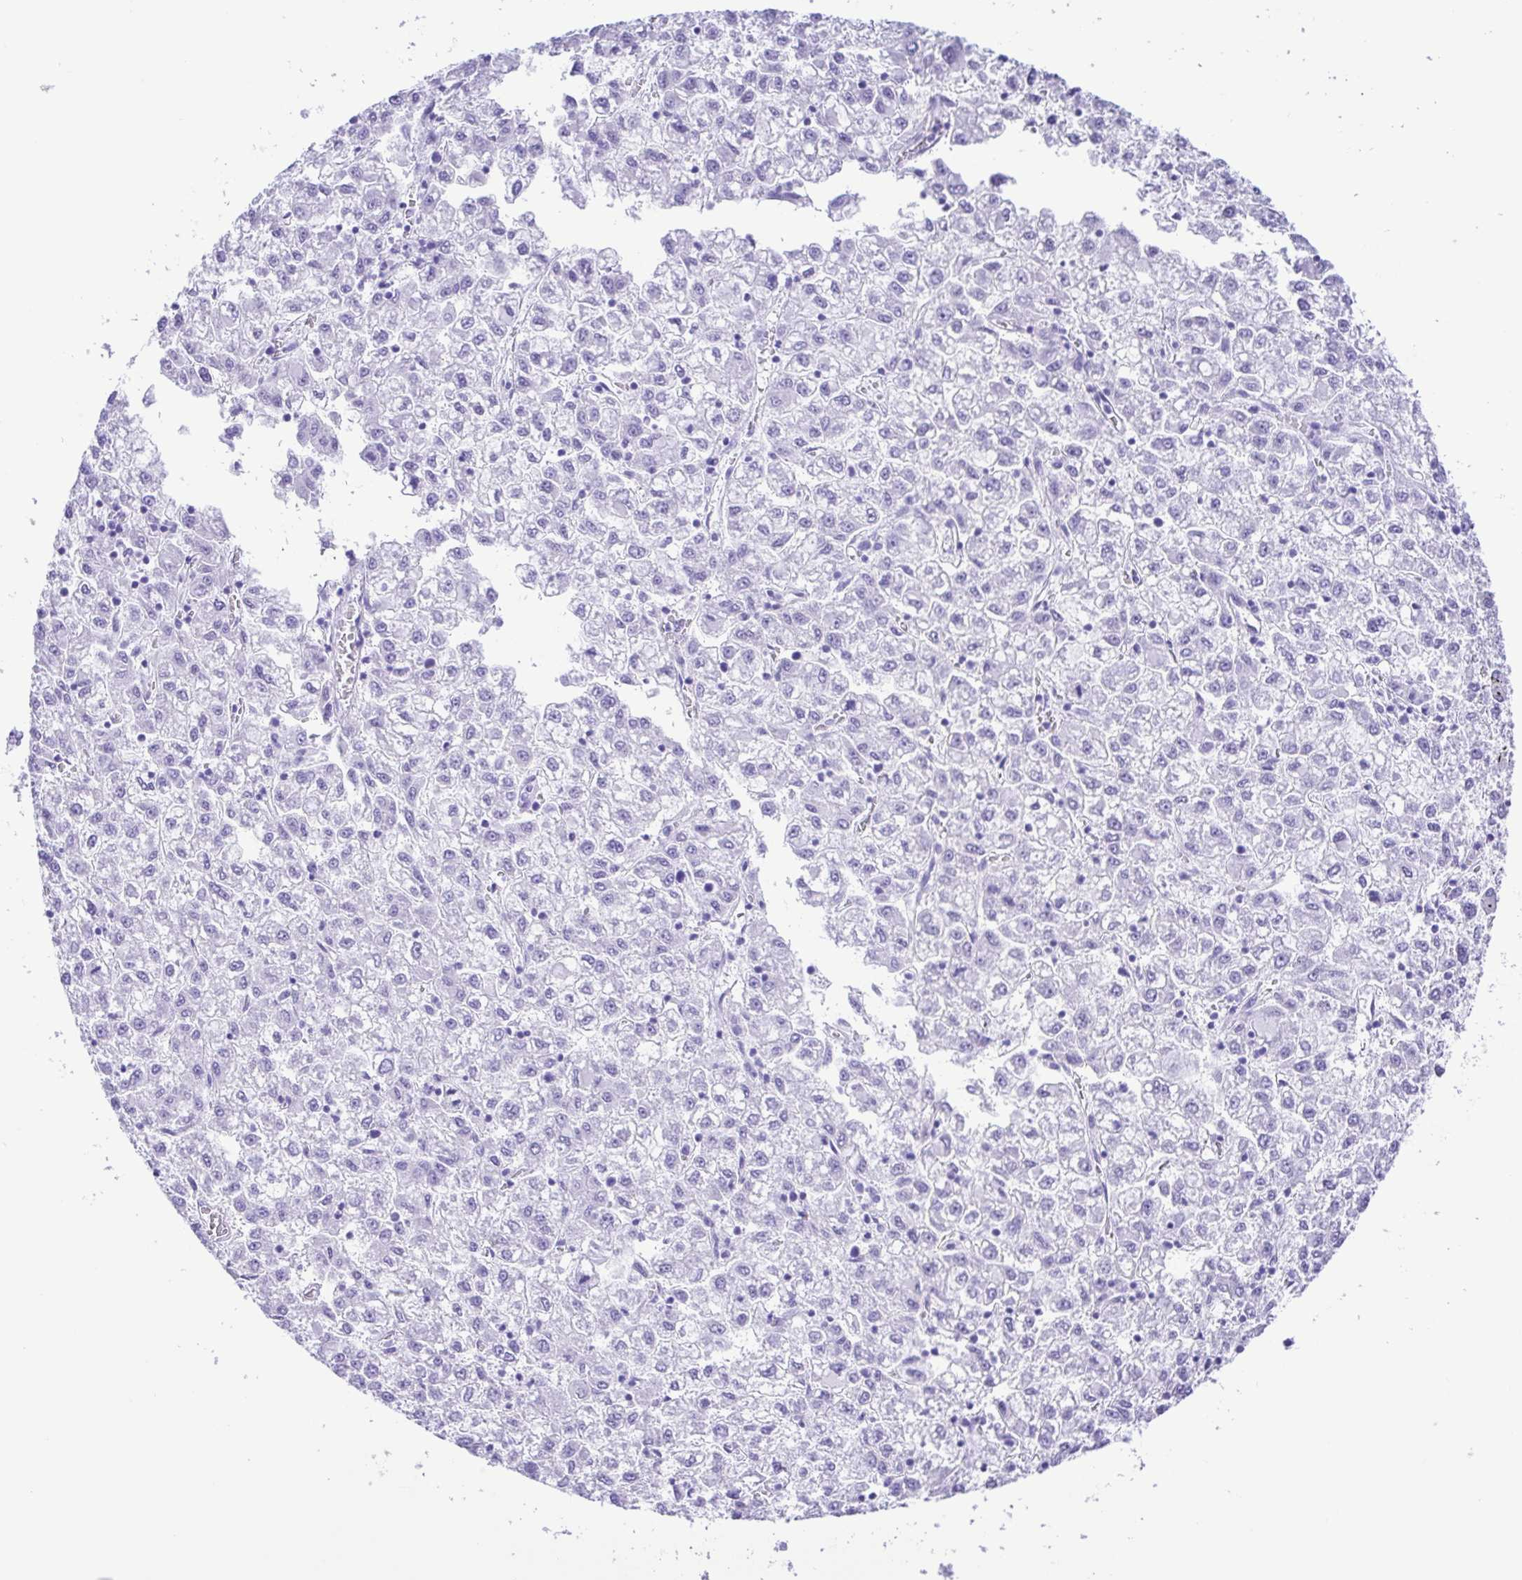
{"staining": {"intensity": "negative", "quantity": "none", "location": "none"}, "tissue": "liver cancer", "cell_type": "Tumor cells", "image_type": "cancer", "snomed": [{"axis": "morphology", "description": "Carcinoma, Hepatocellular, NOS"}, {"axis": "topography", "description": "Liver"}], "caption": "Immunohistochemistry of human liver hepatocellular carcinoma exhibits no staining in tumor cells.", "gene": "ERP27", "patient": {"sex": "male", "age": 40}}